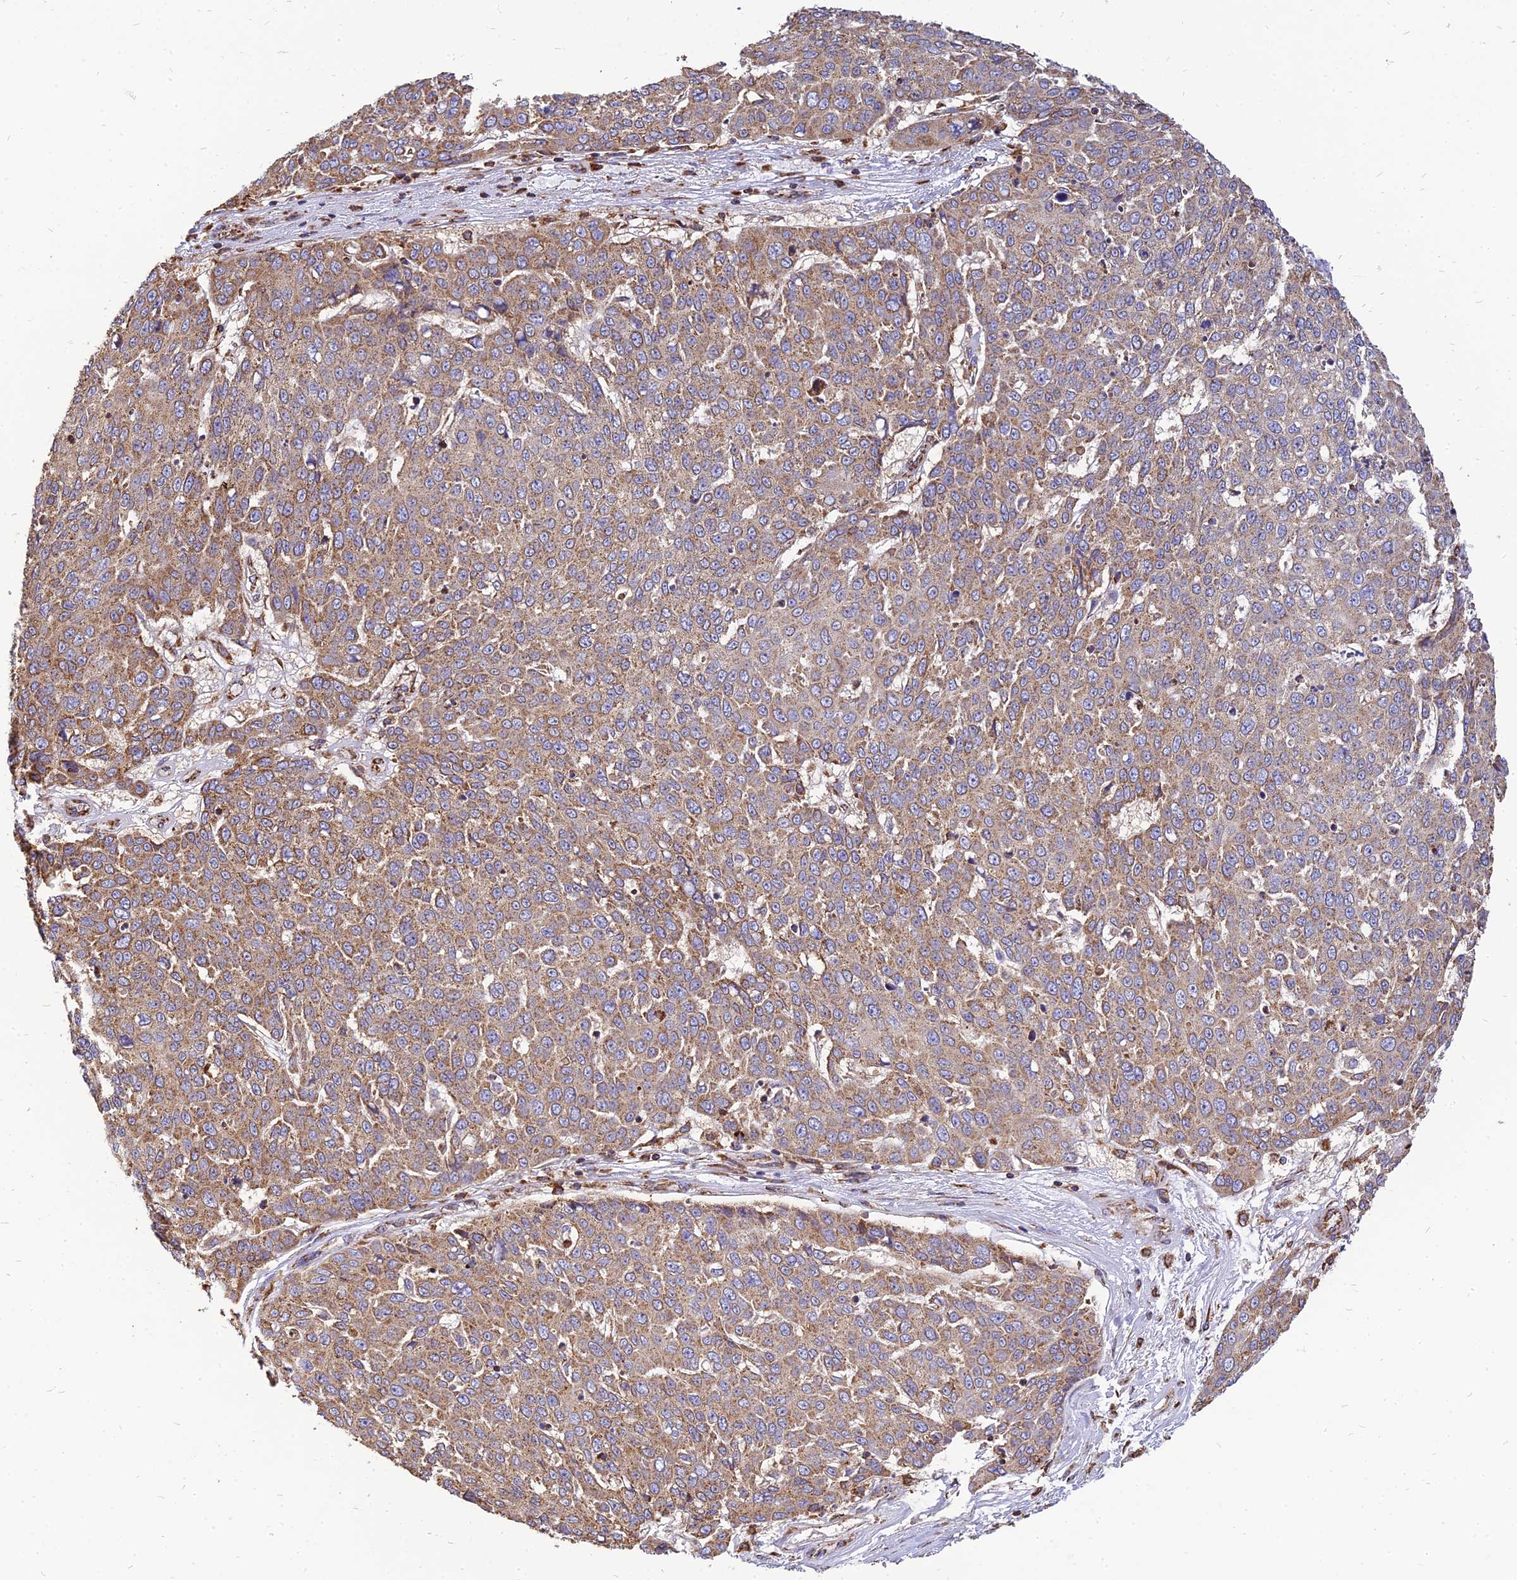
{"staining": {"intensity": "moderate", "quantity": ">75%", "location": "cytoplasmic/membranous"}, "tissue": "skin cancer", "cell_type": "Tumor cells", "image_type": "cancer", "snomed": [{"axis": "morphology", "description": "Squamous cell carcinoma, NOS"}, {"axis": "topography", "description": "Skin"}], "caption": "Protein staining displays moderate cytoplasmic/membranous positivity in approximately >75% of tumor cells in skin cancer (squamous cell carcinoma). (DAB = brown stain, brightfield microscopy at high magnification).", "gene": "THUMPD2", "patient": {"sex": "male", "age": 71}}